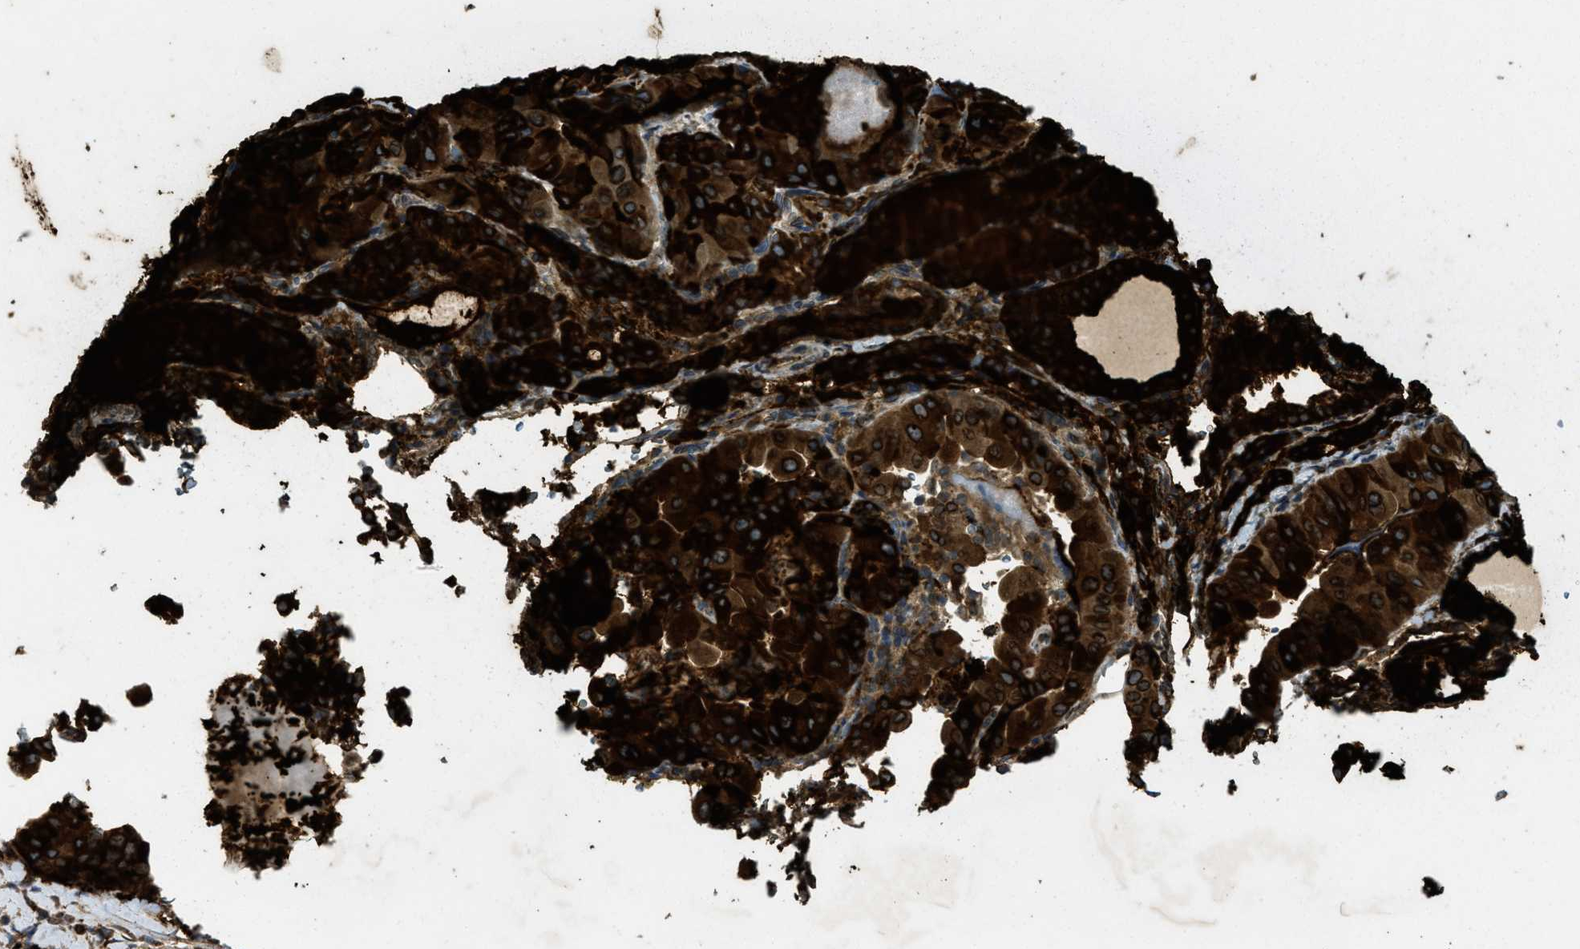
{"staining": {"intensity": "strong", "quantity": ">75%", "location": "cytoplasmic/membranous"}, "tissue": "thyroid cancer", "cell_type": "Tumor cells", "image_type": "cancer", "snomed": [{"axis": "morphology", "description": "Papillary adenocarcinoma, NOS"}, {"axis": "topography", "description": "Thyroid gland"}], "caption": "A micrograph of thyroid cancer (papillary adenocarcinoma) stained for a protein exhibits strong cytoplasmic/membranous brown staining in tumor cells. Using DAB (3,3'-diaminobenzidine) (brown) and hematoxylin (blue) stains, captured at high magnification using brightfield microscopy.", "gene": "EIF2AK3", "patient": {"sex": "female", "age": 42}}